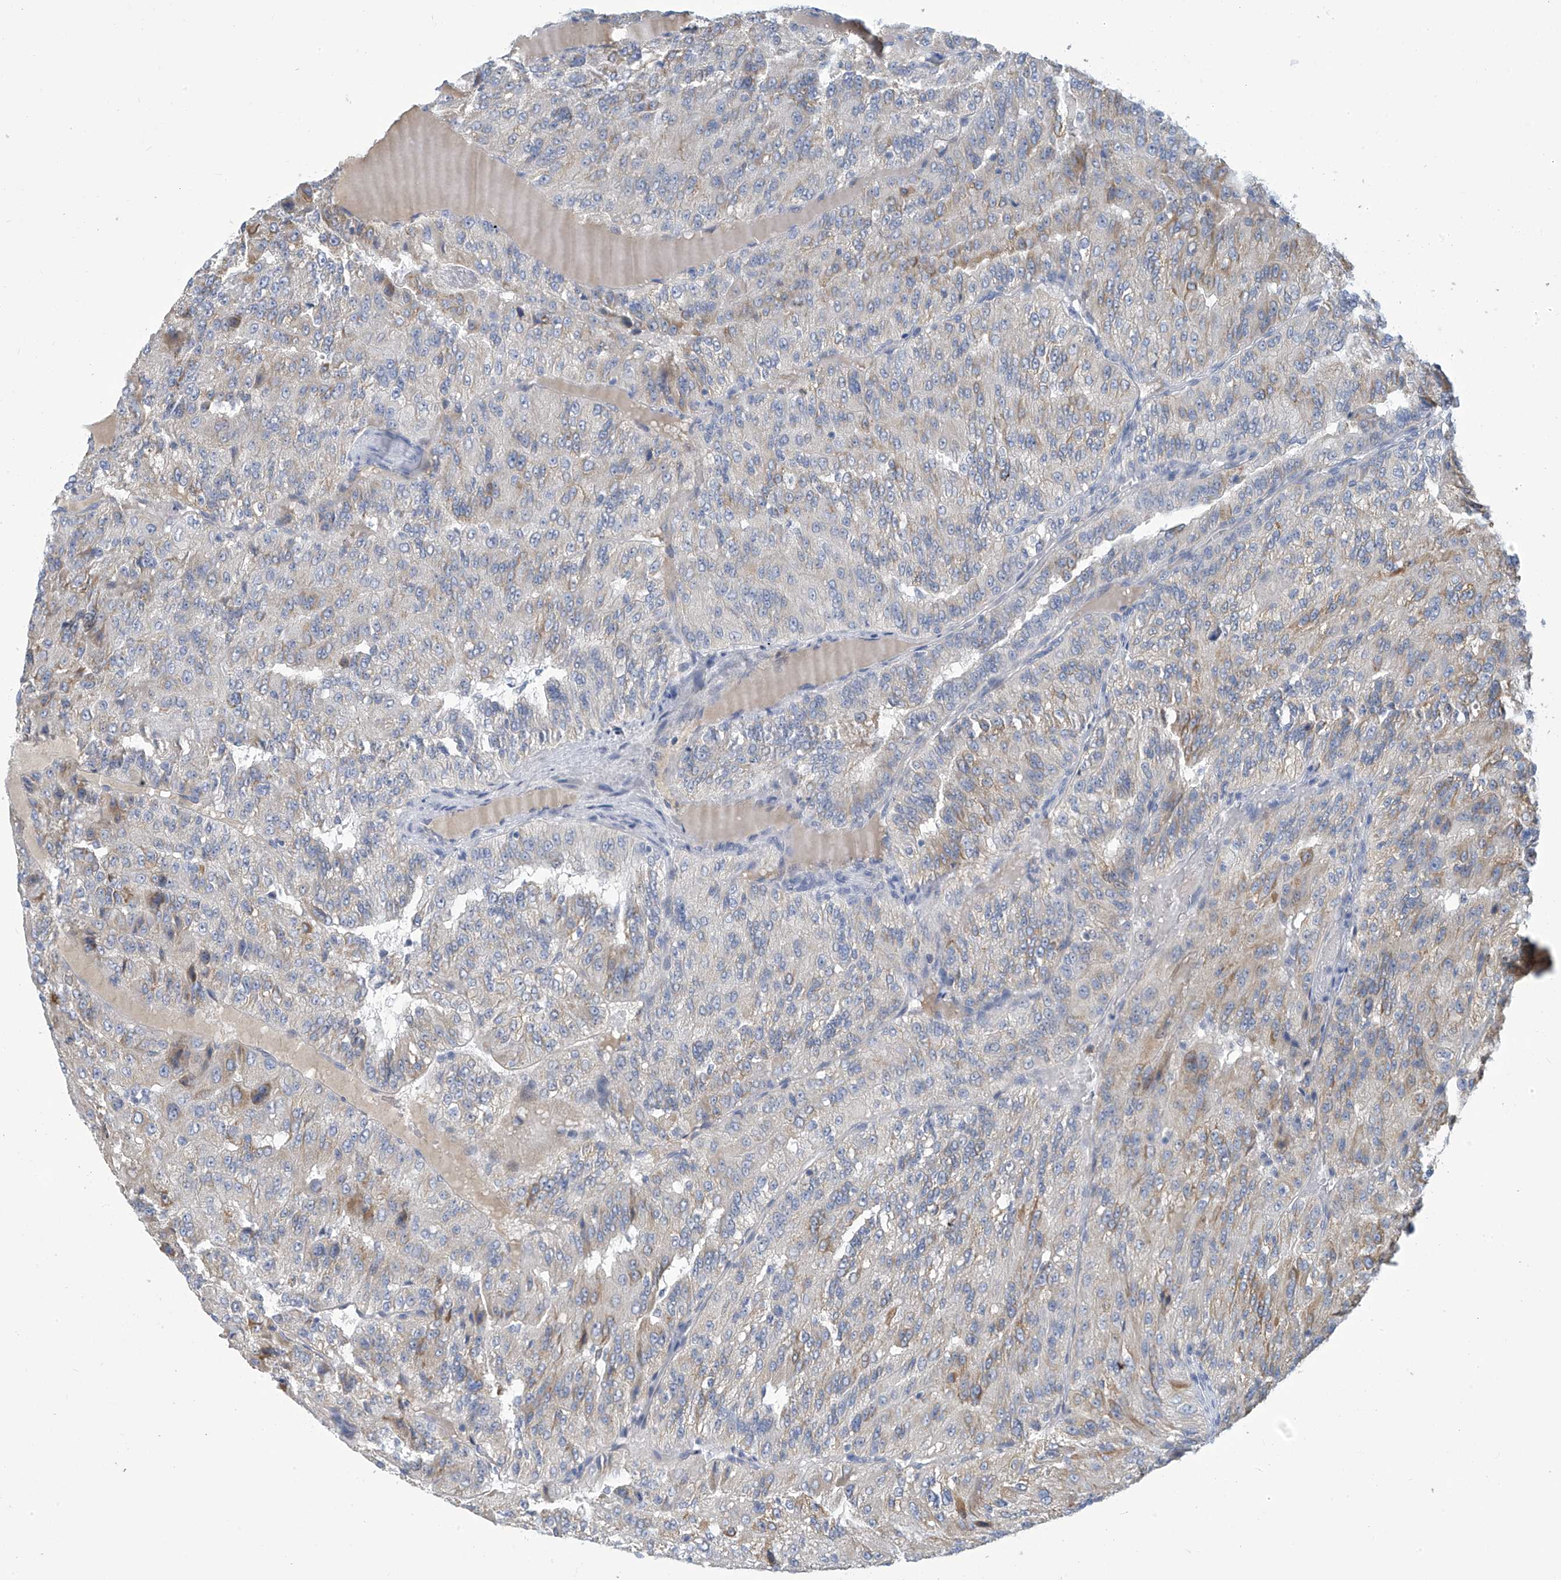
{"staining": {"intensity": "moderate", "quantity": "<25%", "location": "cytoplasmic/membranous"}, "tissue": "renal cancer", "cell_type": "Tumor cells", "image_type": "cancer", "snomed": [{"axis": "morphology", "description": "Adenocarcinoma, NOS"}, {"axis": "topography", "description": "Kidney"}], "caption": "A histopathology image showing moderate cytoplasmic/membranous expression in approximately <25% of tumor cells in adenocarcinoma (renal), as visualized by brown immunohistochemical staining.", "gene": "IBA57", "patient": {"sex": "female", "age": 63}}